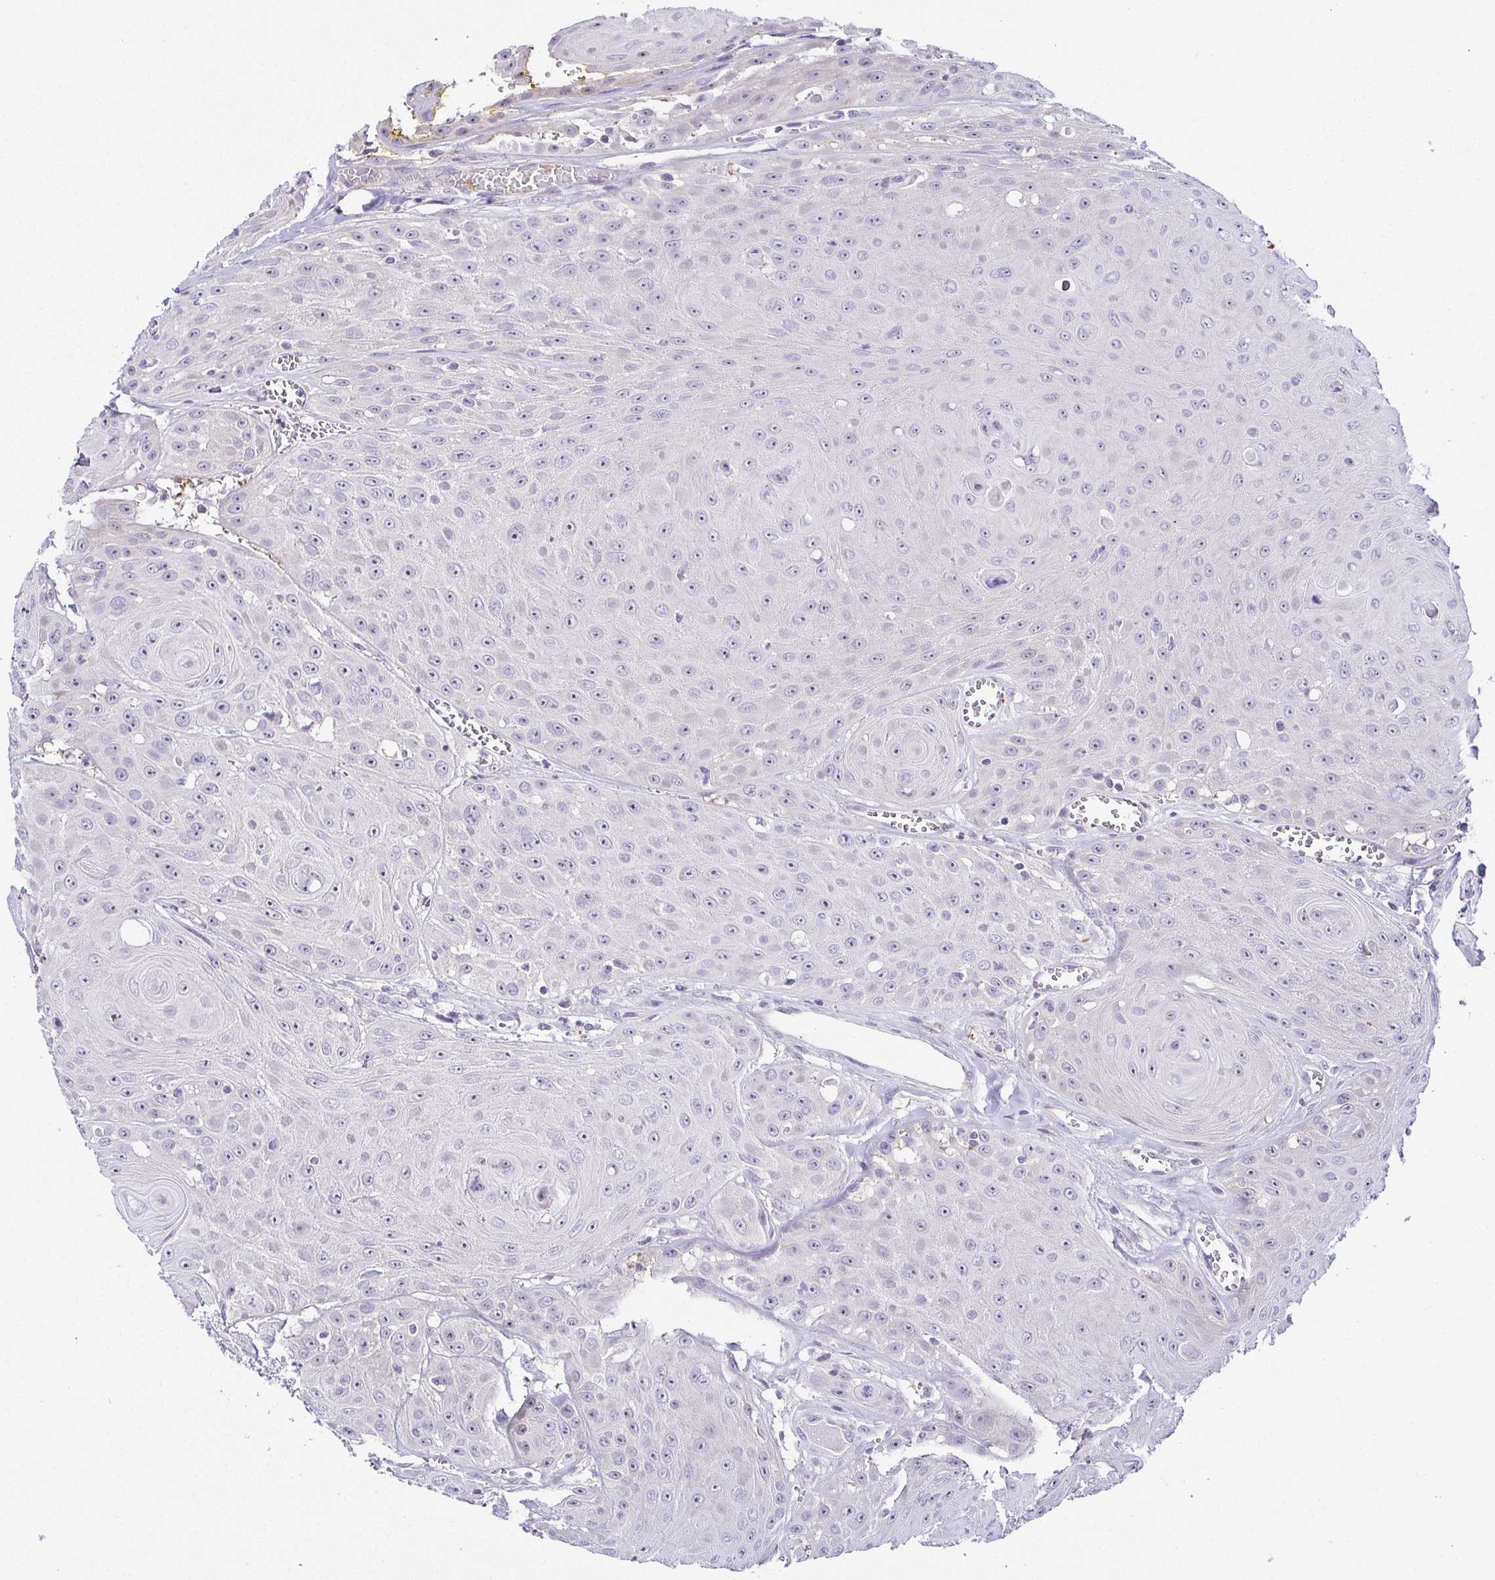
{"staining": {"intensity": "weak", "quantity": "<25%", "location": "nuclear"}, "tissue": "head and neck cancer", "cell_type": "Tumor cells", "image_type": "cancer", "snomed": [{"axis": "morphology", "description": "Squamous cell carcinoma, NOS"}, {"axis": "topography", "description": "Oral tissue"}, {"axis": "topography", "description": "Head-Neck"}], "caption": "The image reveals no staining of tumor cells in head and neck cancer (squamous cell carcinoma).", "gene": "FAM162B", "patient": {"sex": "male", "age": 81}}